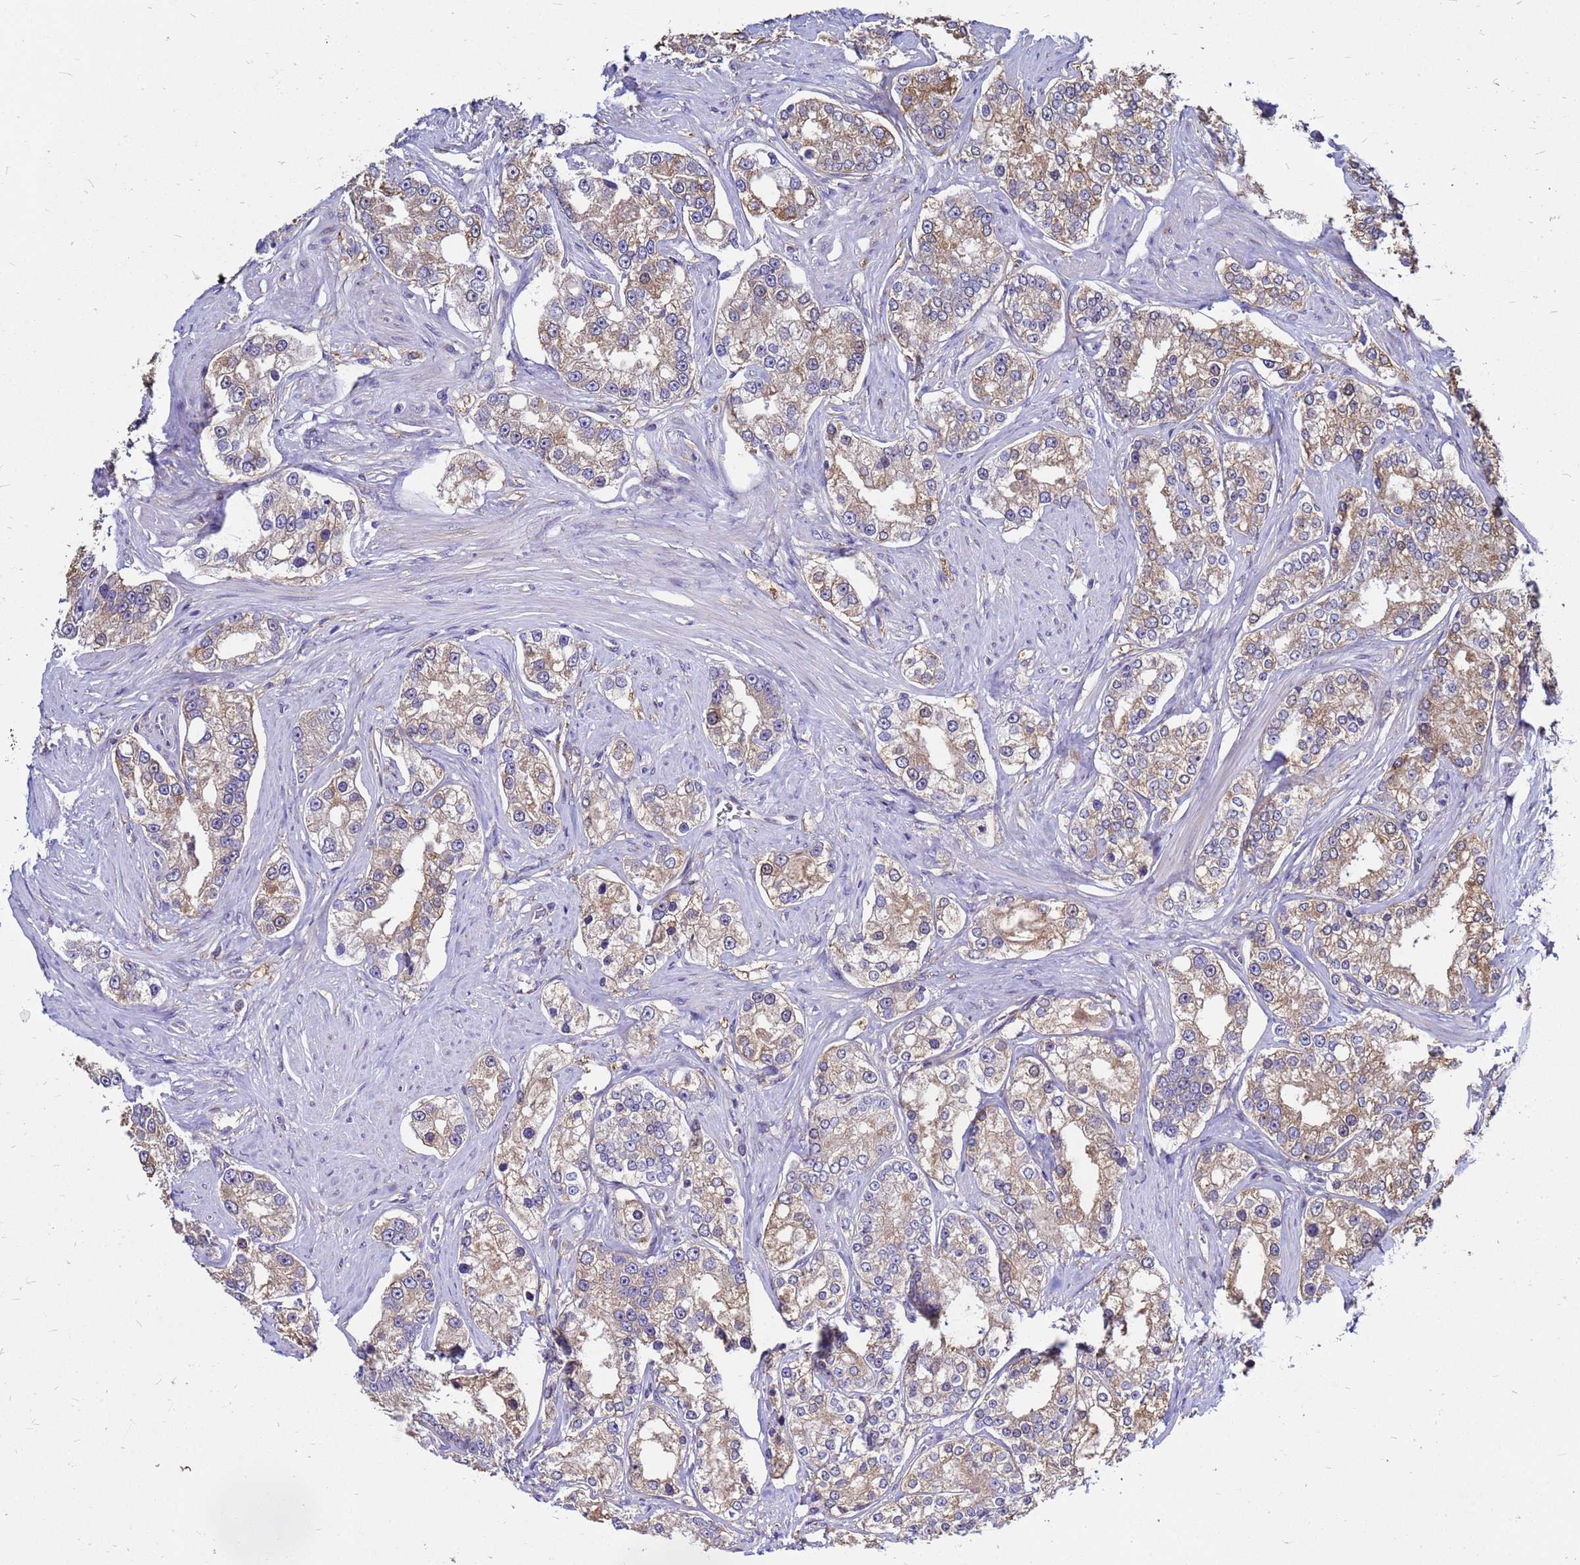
{"staining": {"intensity": "weak", "quantity": ">75%", "location": "cytoplasmic/membranous"}, "tissue": "prostate cancer", "cell_type": "Tumor cells", "image_type": "cancer", "snomed": [{"axis": "morphology", "description": "Normal tissue, NOS"}, {"axis": "morphology", "description": "Adenocarcinoma, High grade"}, {"axis": "topography", "description": "Prostate"}], "caption": "Immunohistochemistry (IHC) histopathology image of human prostate high-grade adenocarcinoma stained for a protein (brown), which shows low levels of weak cytoplasmic/membranous staining in approximately >75% of tumor cells.", "gene": "MOB2", "patient": {"sex": "male", "age": 83}}